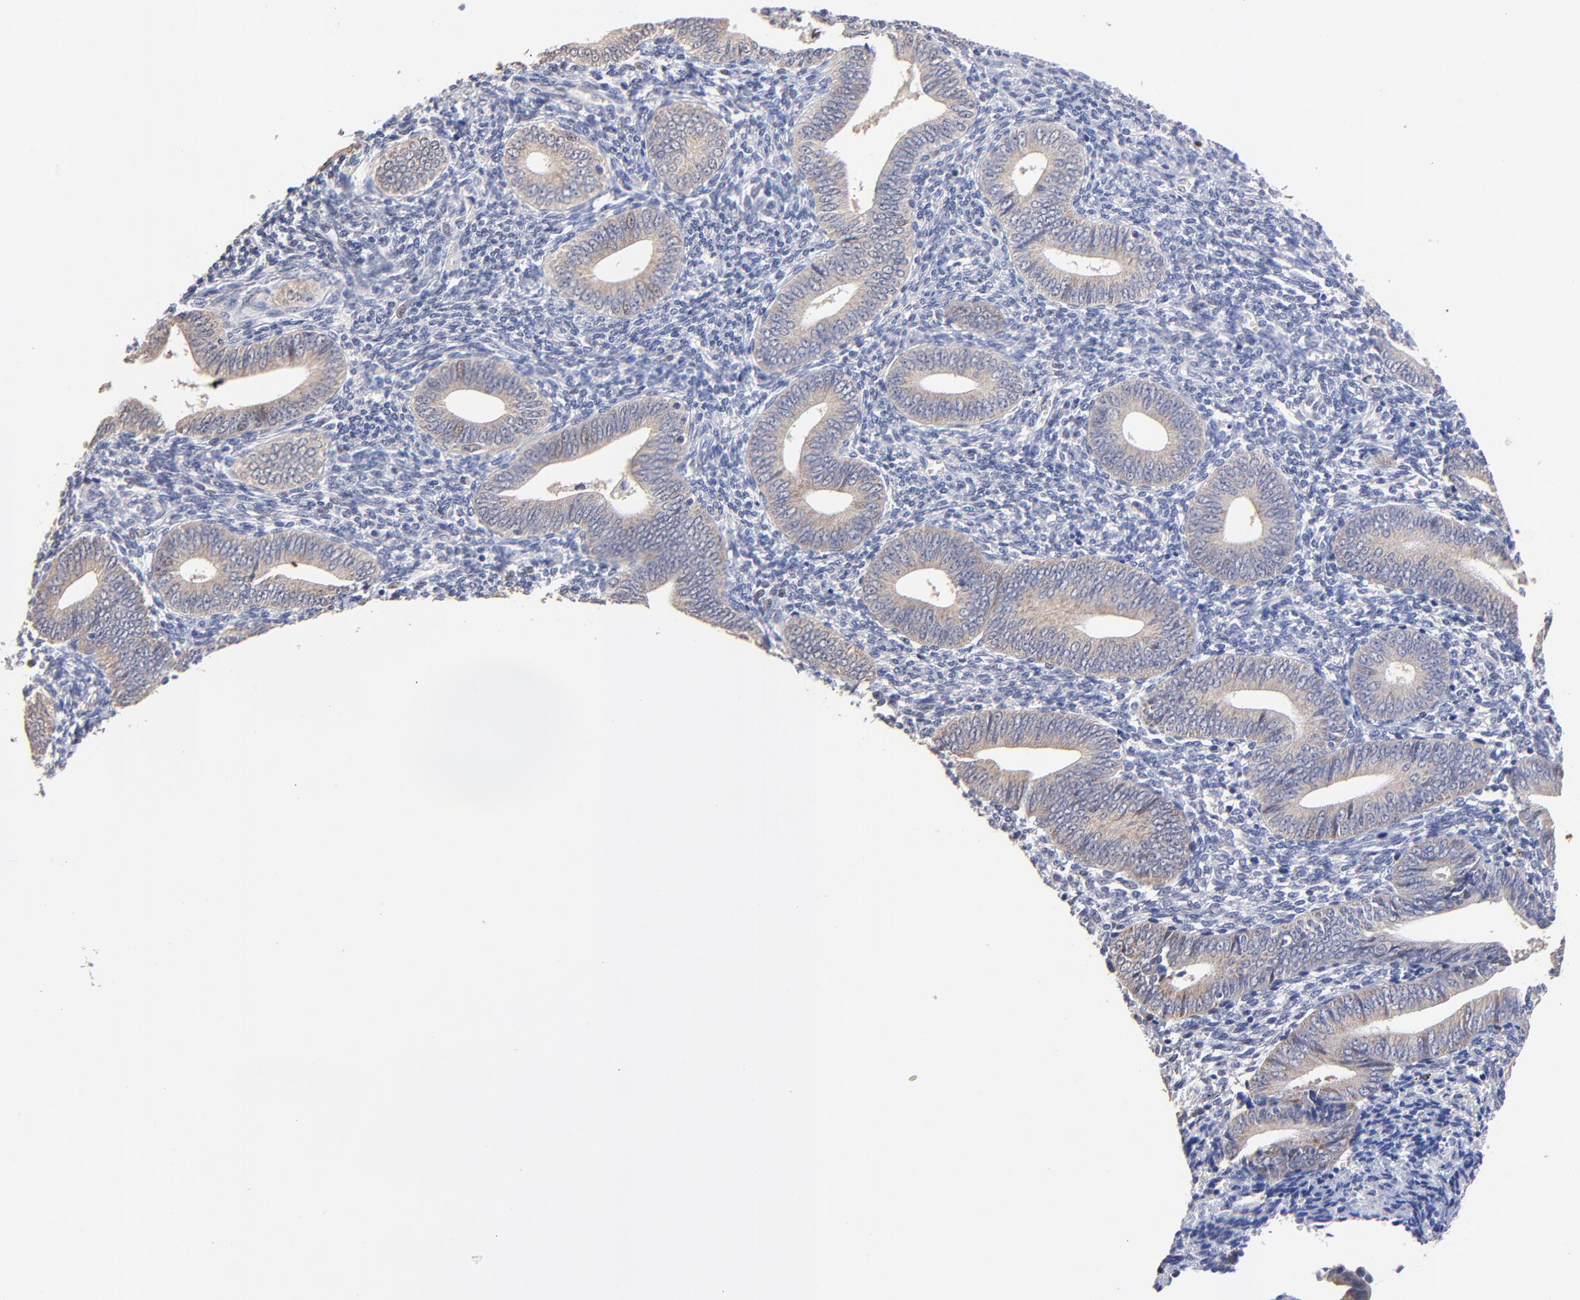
{"staining": {"intensity": "negative", "quantity": "none", "location": "none"}, "tissue": "endometrium", "cell_type": "Cells in endometrial stroma", "image_type": "normal", "snomed": [{"axis": "morphology", "description": "Normal tissue, NOS"}, {"axis": "topography", "description": "Uterus"}, {"axis": "topography", "description": "Endometrium"}], "caption": "A high-resolution micrograph shows immunohistochemistry staining of benign endometrium, which displays no significant positivity in cells in endometrial stroma. (Immunohistochemistry, brightfield microscopy, high magnification).", "gene": "BBOF1", "patient": {"sex": "female", "age": 33}}